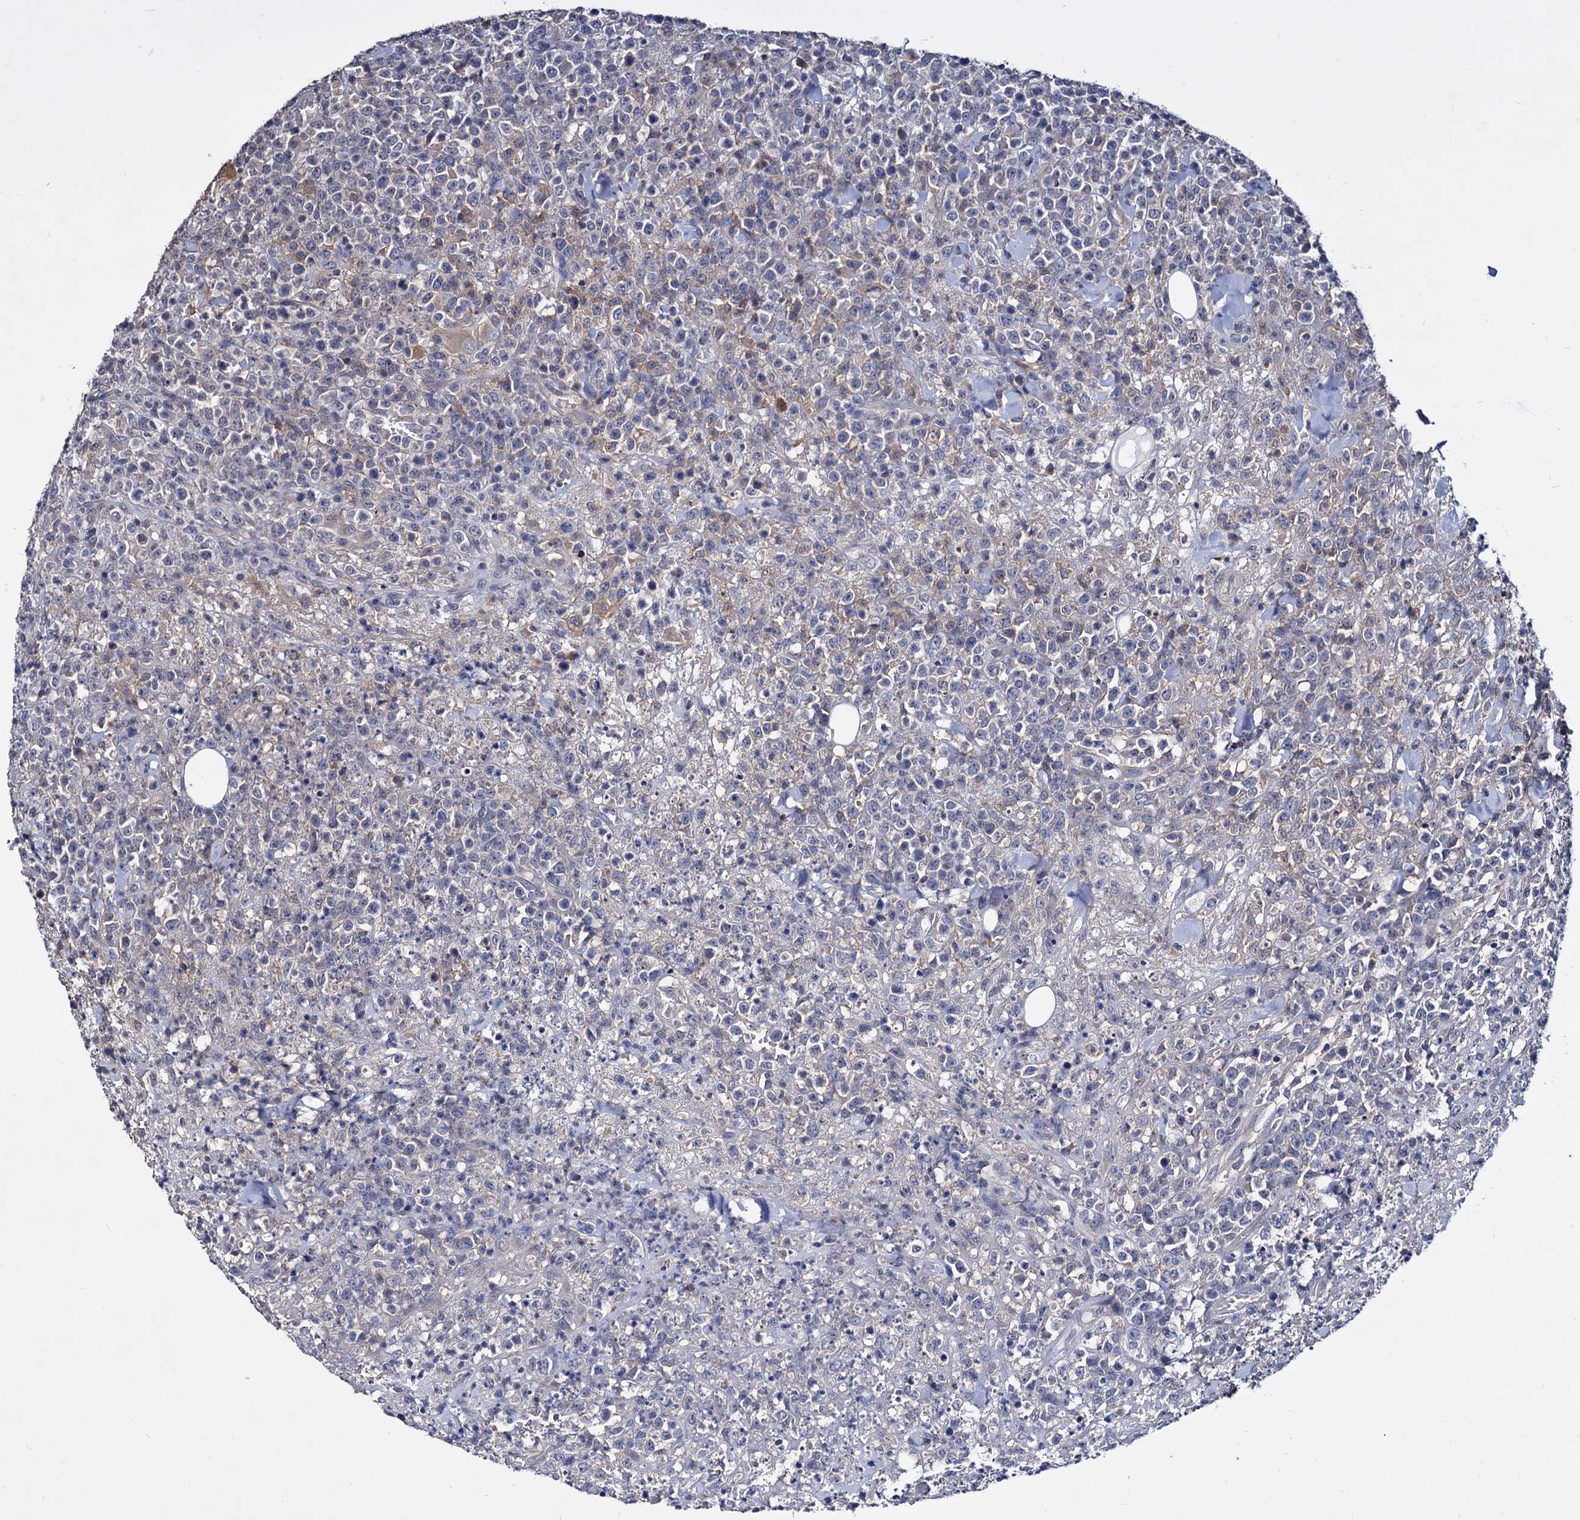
{"staining": {"intensity": "negative", "quantity": "none", "location": "none"}, "tissue": "lymphoma", "cell_type": "Tumor cells", "image_type": "cancer", "snomed": [{"axis": "morphology", "description": "Malignant lymphoma, non-Hodgkin's type, High grade"}, {"axis": "topography", "description": "Colon"}], "caption": "The micrograph reveals no significant expression in tumor cells of high-grade malignant lymphoma, non-Hodgkin's type.", "gene": "NPAS4", "patient": {"sex": "female", "age": 53}}